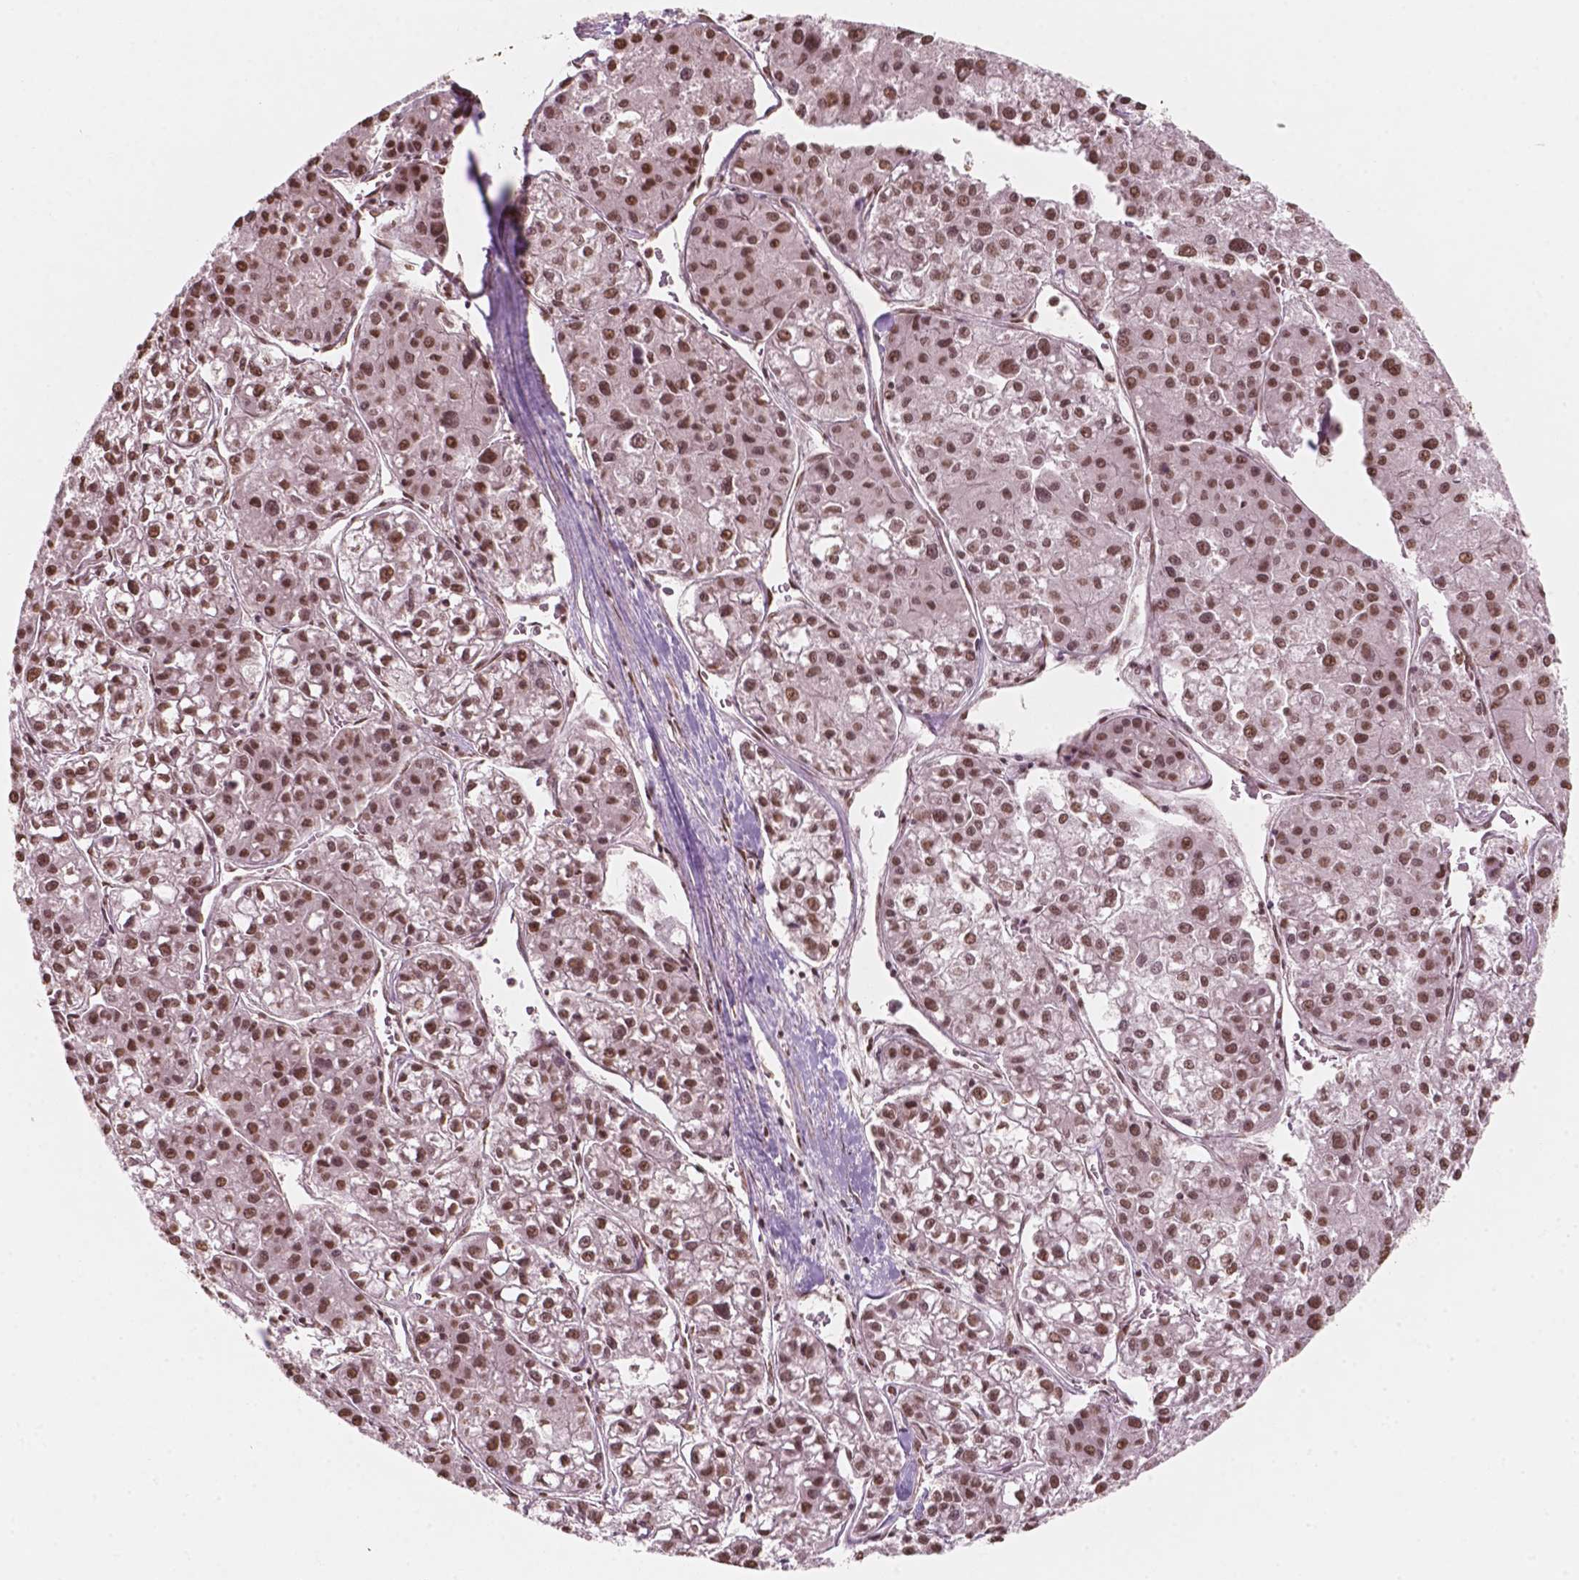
{"staining": {"intensity": "moderate", "quantity": ">75%", "location": "nuclear"}, "tissue": "liver cancer", "cell_type": "Tumor cells", "image_type": "cancer", "snomed": [{"axis": "morphology", "description": "Carcinoma, Hepatocellular, NOS"}, {"axis": "topography", "description": "Liver"}], "caption": "Liver cancer tissue reveals moderate nuclear positivity in approximately >75% of tumor cells", "gene": "GTF3C5", "patient": {"sex": "male", "age": 73}}